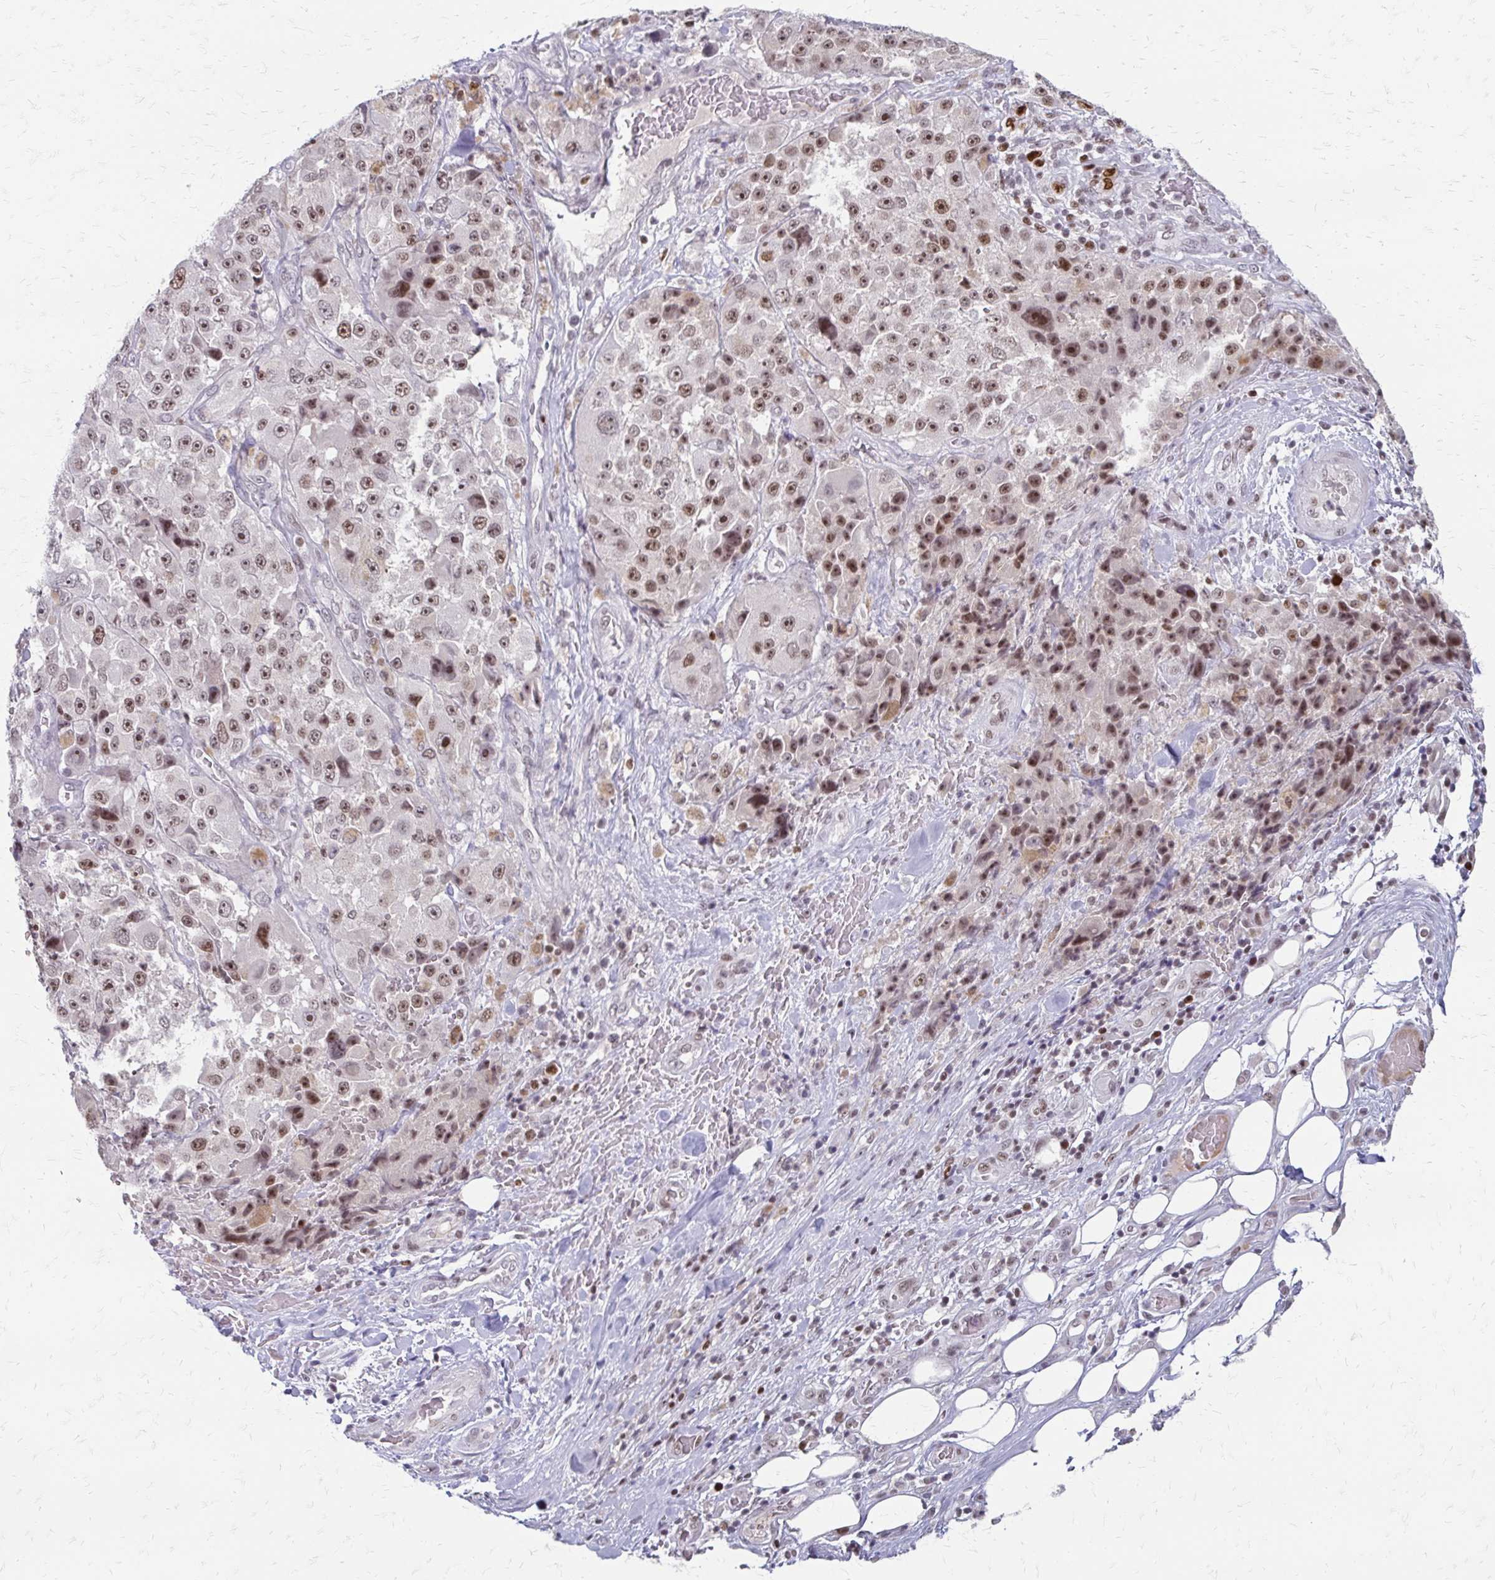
{"staining": {"intensity": "moderate", "quantity": ">75%", "location": "nuclear"}, "tissue": "melanoma", "cell_type": "Tumor cells", "image_type": "cancer", "snomed": [{"axis": "morphology", "description": "Malignant melanoma, Metastatic site"}, {"axis": "topography", "description": "Lymph node"}], "caption": "The image reveals immunohistochemical staining of malignant melanoma (metastatic site). There is moderate nuclear staining is present in approximately >75% of tumor cells. (brown staining indicates protein expression, while blue staining denotes nuclei).", "gene": "EED", "patient": {"sex": "male", "age": 62}}